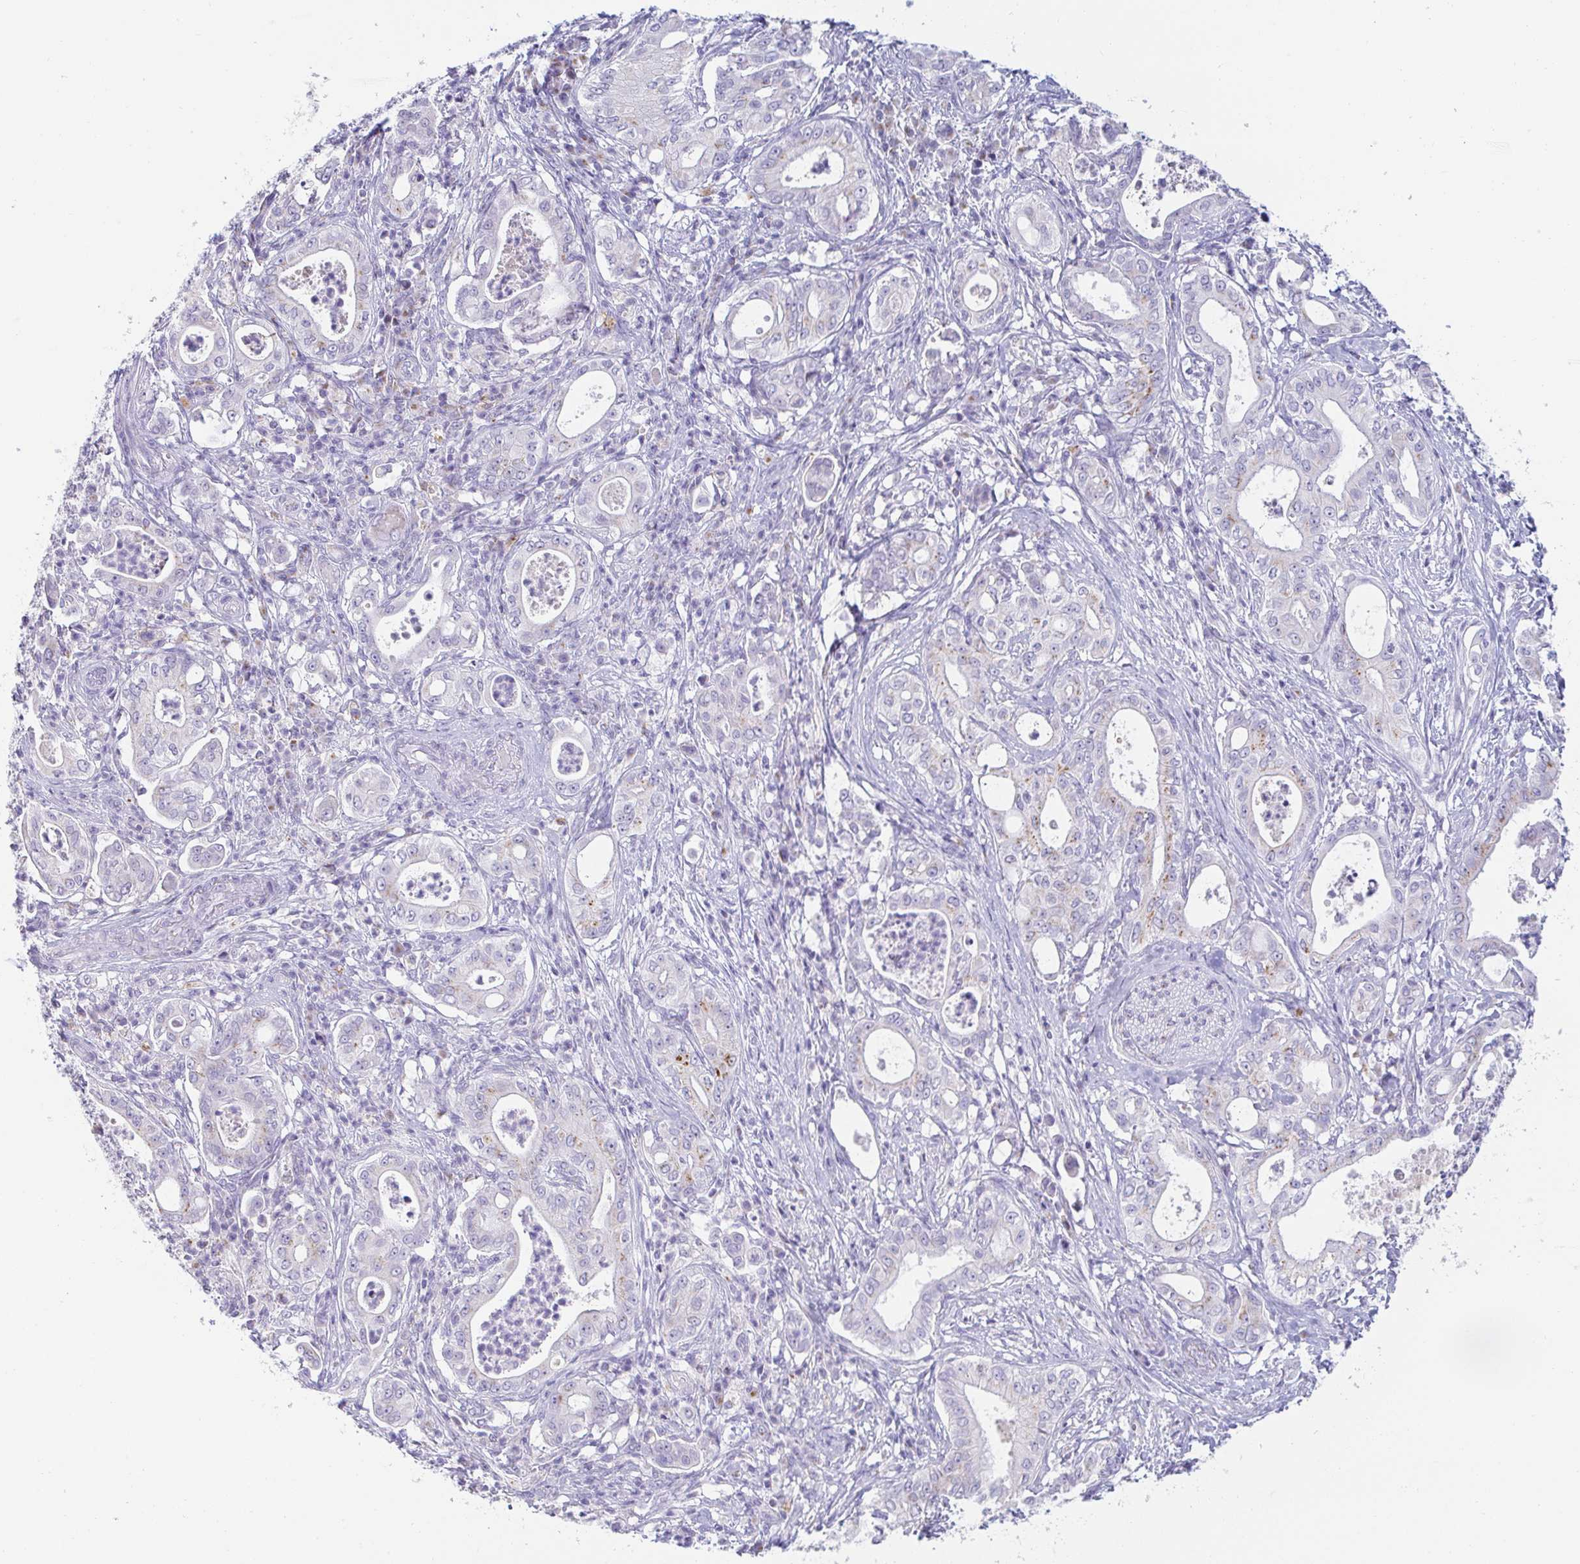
{"staining": {"intensity": "negative", "quantity": "none", "location": "none"}, "tissue": "pancreatic cancer", "cell_type": "Tumor cells", "image_type": "cancer", "snomed": [{"axis": "morphology", "description": "Adenocarcinoma, NOS"}, {"axis": "topography", "description": "Pancreas"}], "caption": "The immunohistochemistry (IHC) photomicrograph has no significant expression in tumor cells of pancreatic adenocarcinoma tissue. Nuclei are stained in blue.", "gene": "OR51D1", "patient": {"sex": "male", "age": 71}}